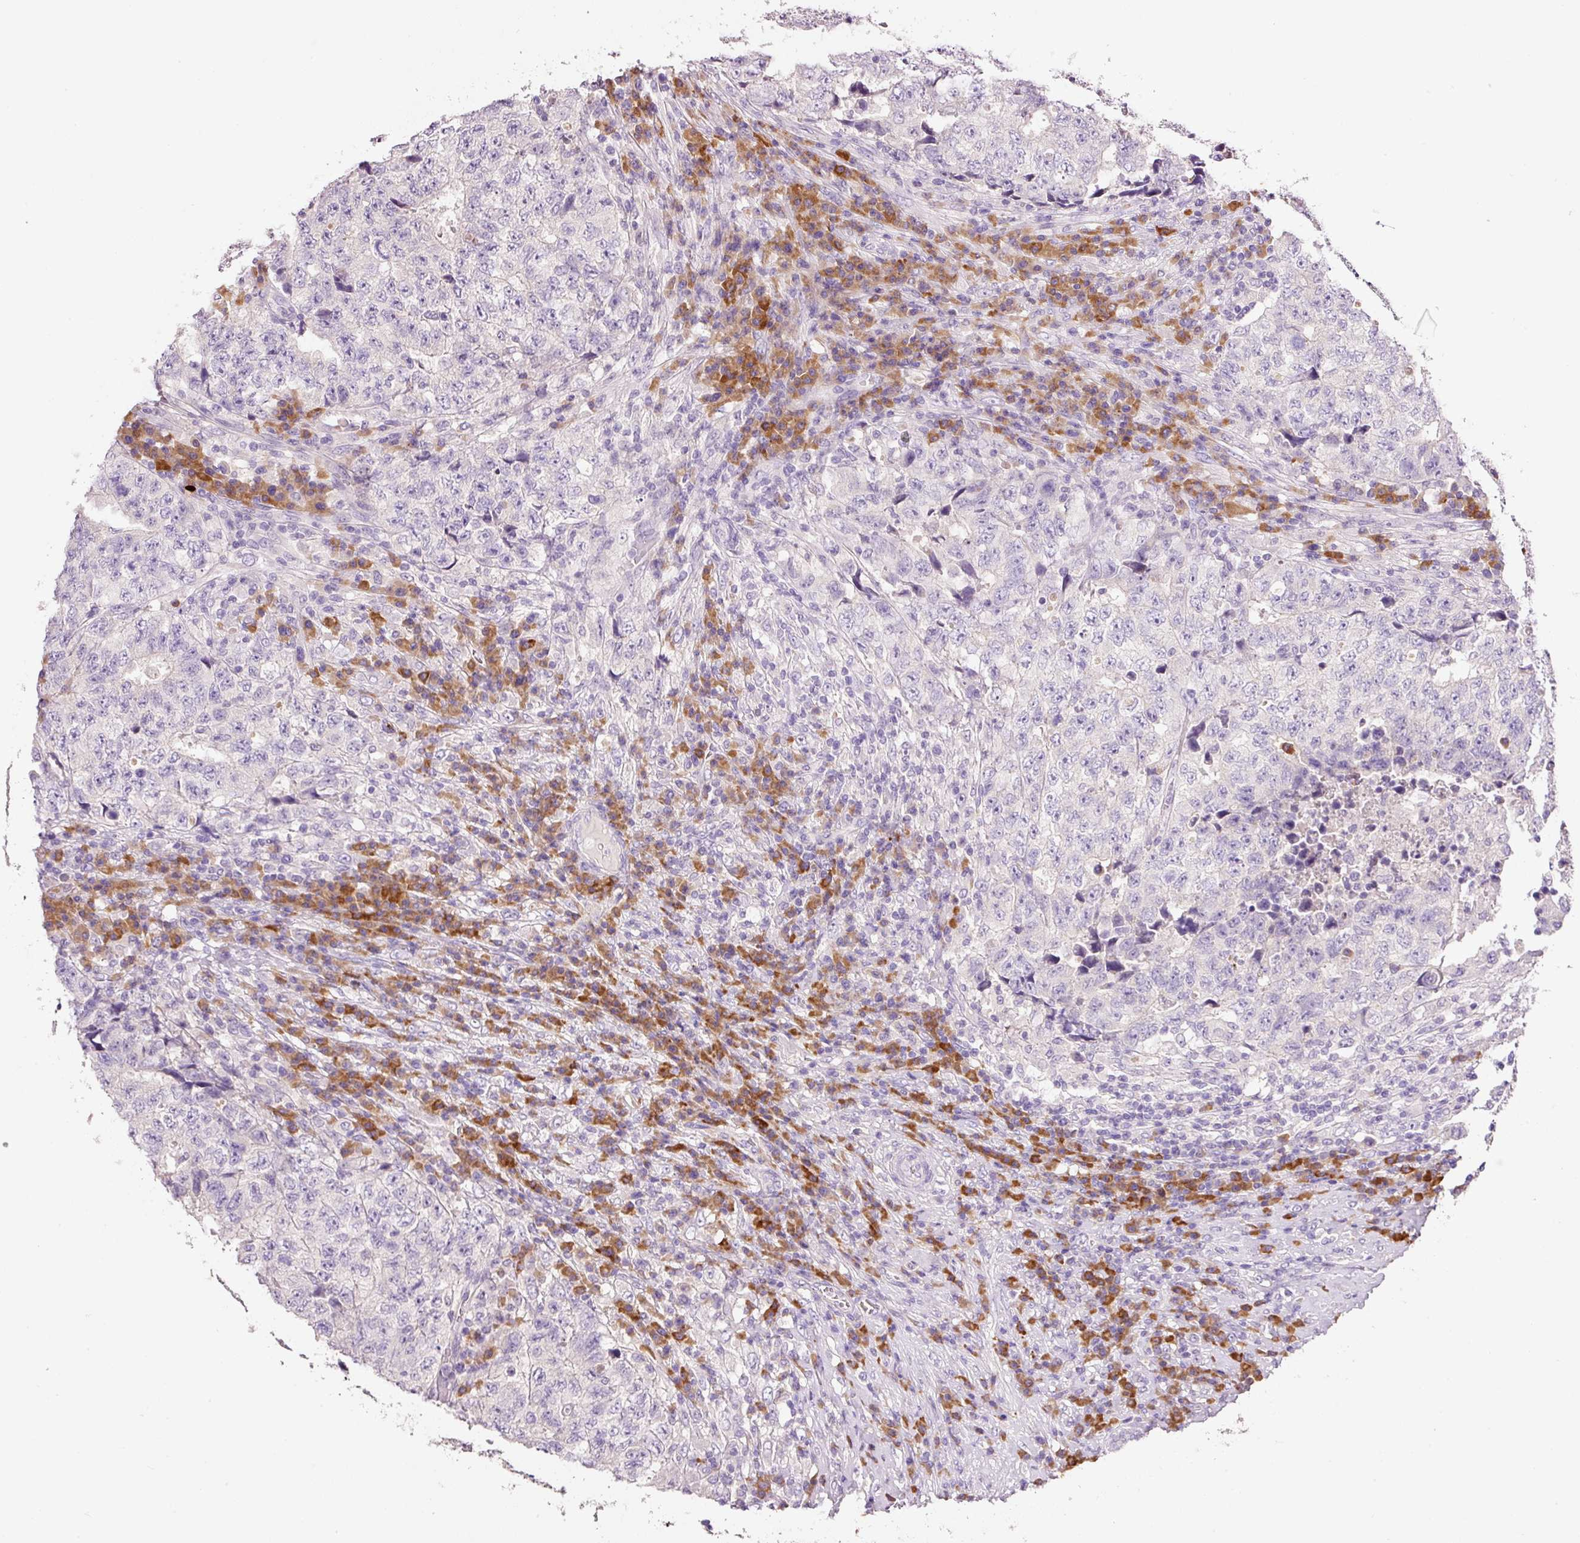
{"staining": {"intensity": "negative", "quantity": "none", "location": "none"}, "tissue": "testis cancer", "cell_type": "Tumor cells", "image_type": "cancer", "snomed": [{"axis": "morphology", "description": "Necrosis, NOS"}, {"axis": "morphology", "description": "Carcinoma, Embryonal, NOS"}, {"axis": "topography", "description": "Testis"}], "caption": "Tumor cells are negative for brown protein staining in testis cancer.", "gene": "TENT5C", "patient": {"sex": "male", "age": 19}}